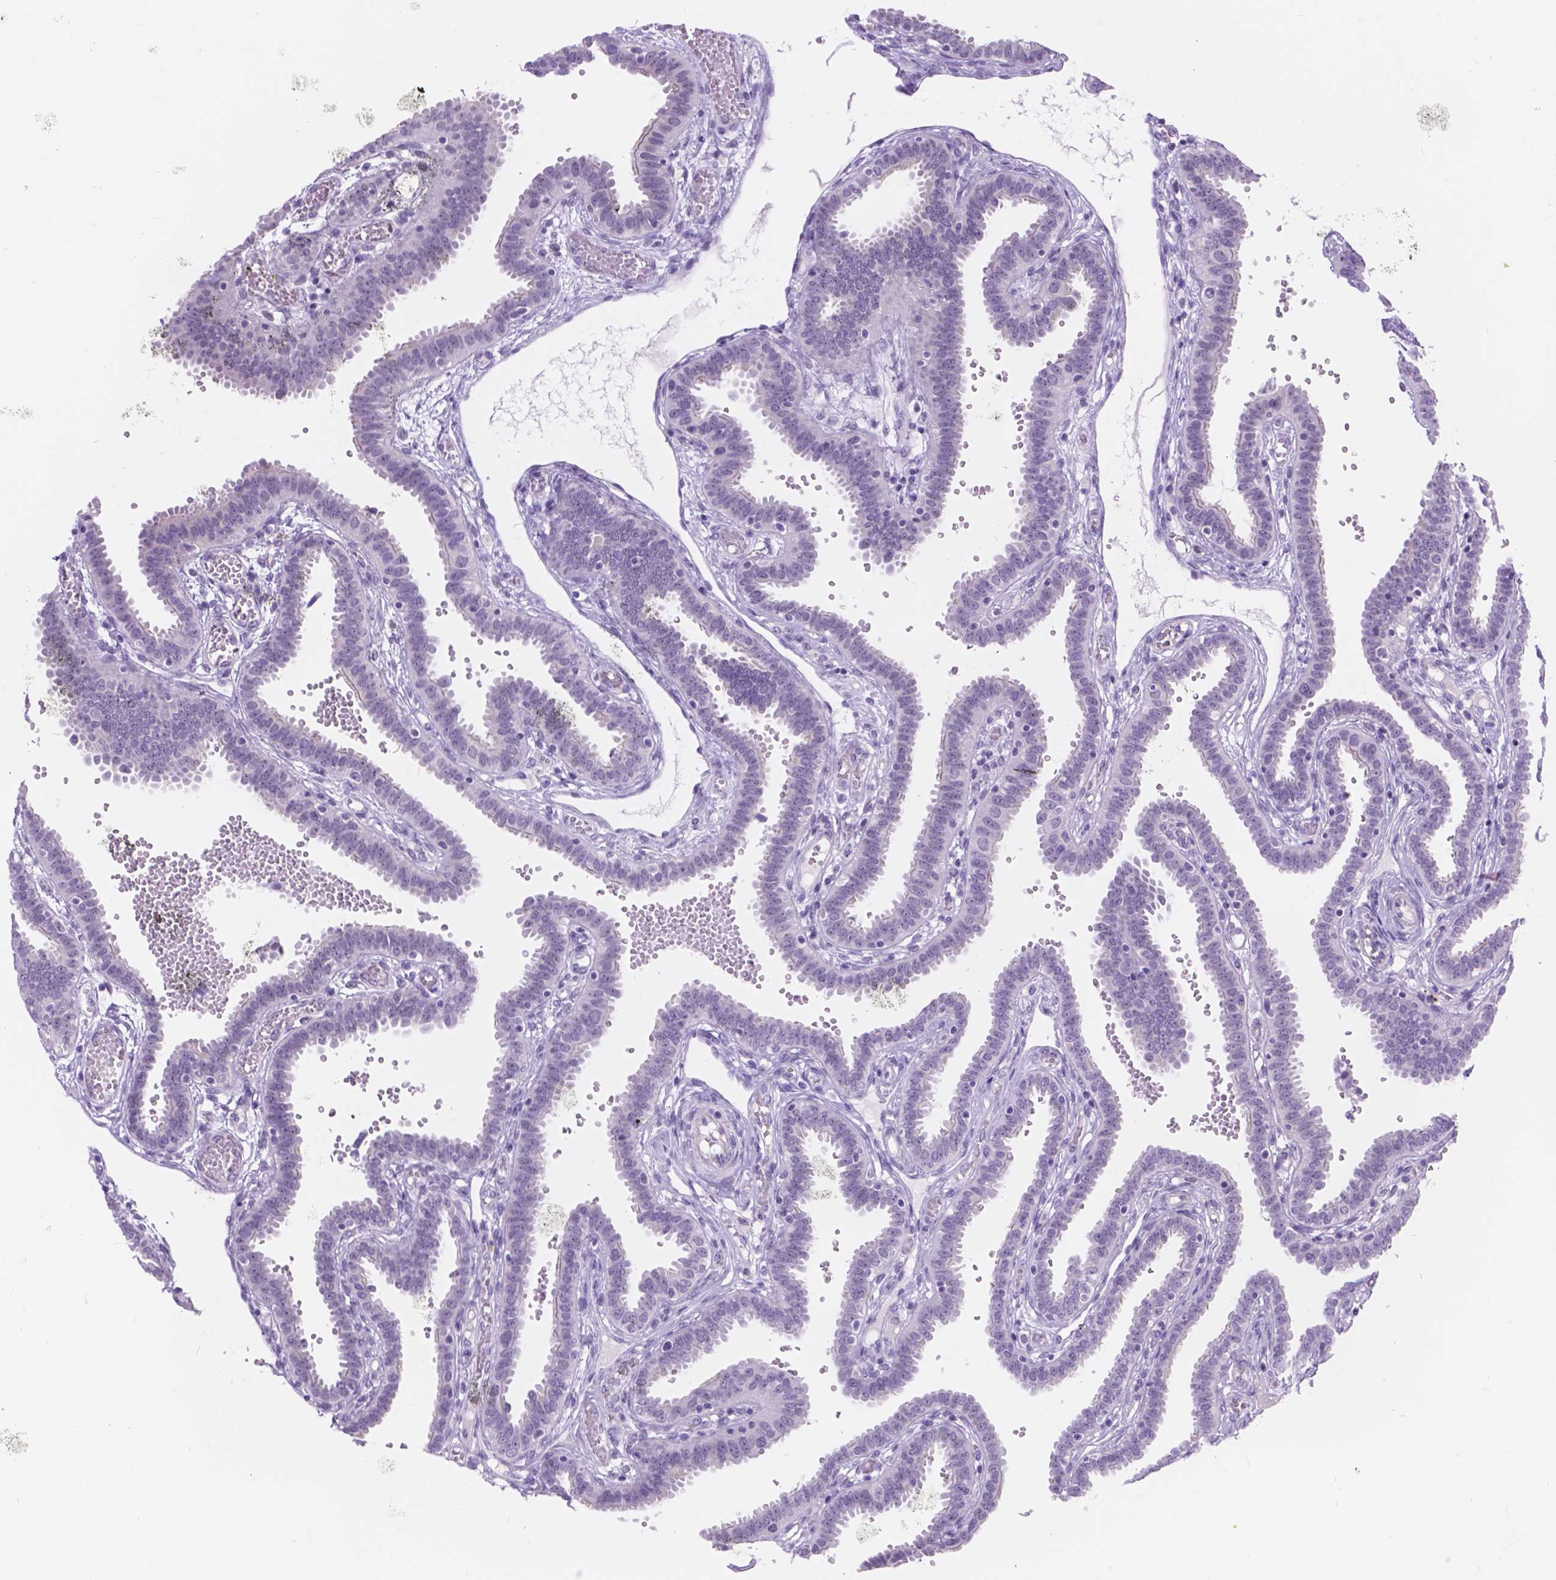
{"staining": {"intensity": "negative", "quantity": "none", "location": "none"}, "tissue": "fallopian tube", "cell_type": "Glandular cells", "image_type": "normal", "snomed": [{"axis": "morphology", "description": "Normal tissue, NOS"}, {"axis": "topography", "description": "Fallopian tube"}], "caption": "Immunohistochemical staining of benign human fallopian tube shows no significant positivity in glandular cells.", "gene": "DCC", "patient": {"sex": "female", "age": 37}}